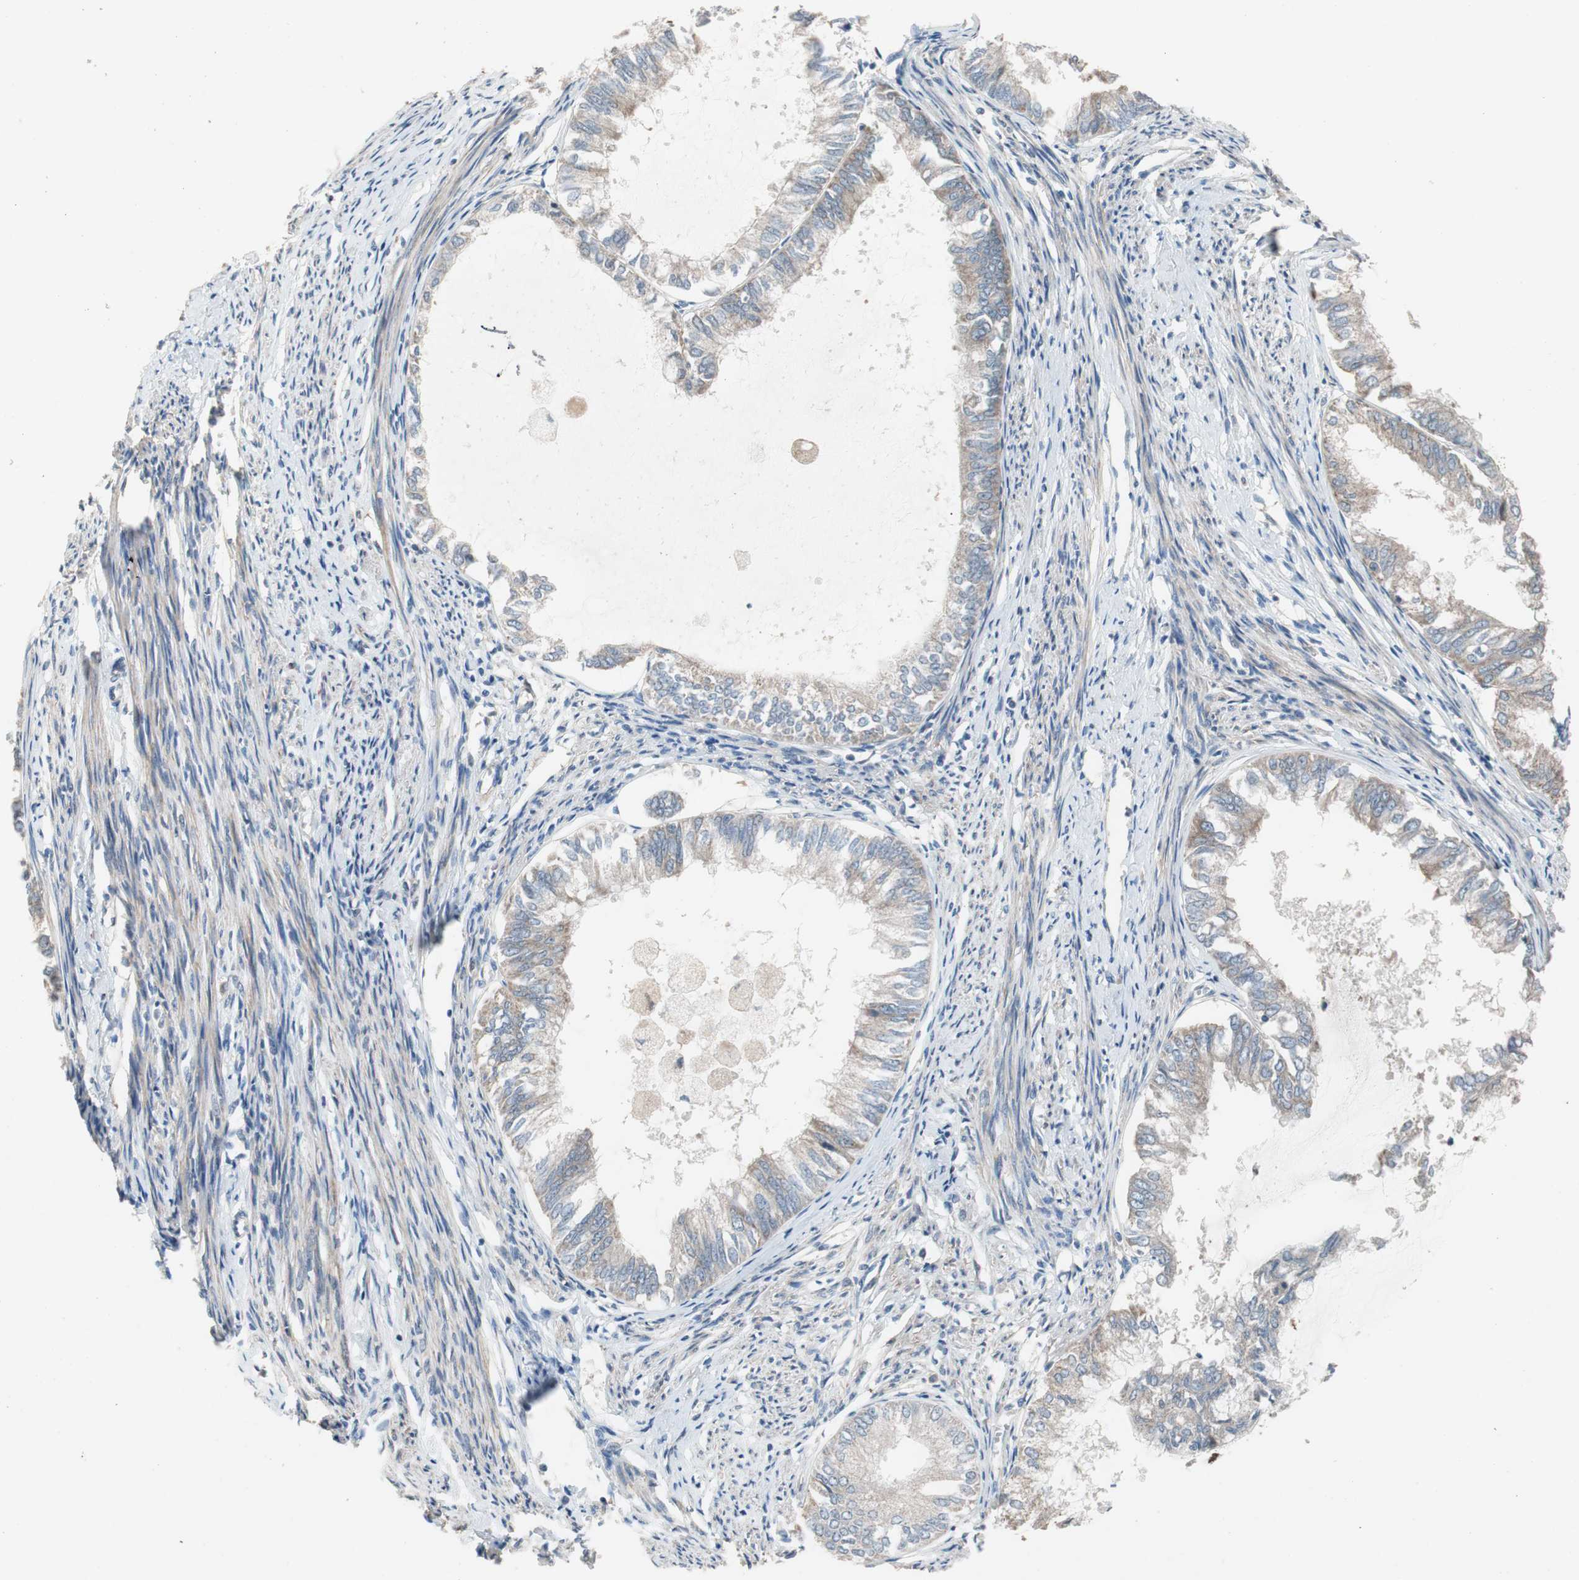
{"staining": {"intensity": "weak", "quantity": "25%-75%", "location": "cytoplasmic/membranous"}, "tissue": "endometrial cancer", "cell_type": "Tumor cells", "image_type": "cancer", "snomed": [{"axis": "morphology", "description": "Adenocarcinoma, NOS"}, {"axis": "topography", "description": "Endometrium"}], "caption": "Human endometrial adenocarcinoma stained with a brown dye exhibits weak cytoplasmic/membranous positive staining in approximately 25%-75% of tumor cells.", "gene": "FAAH", "patient": {"sex": "female", "age": 86}}